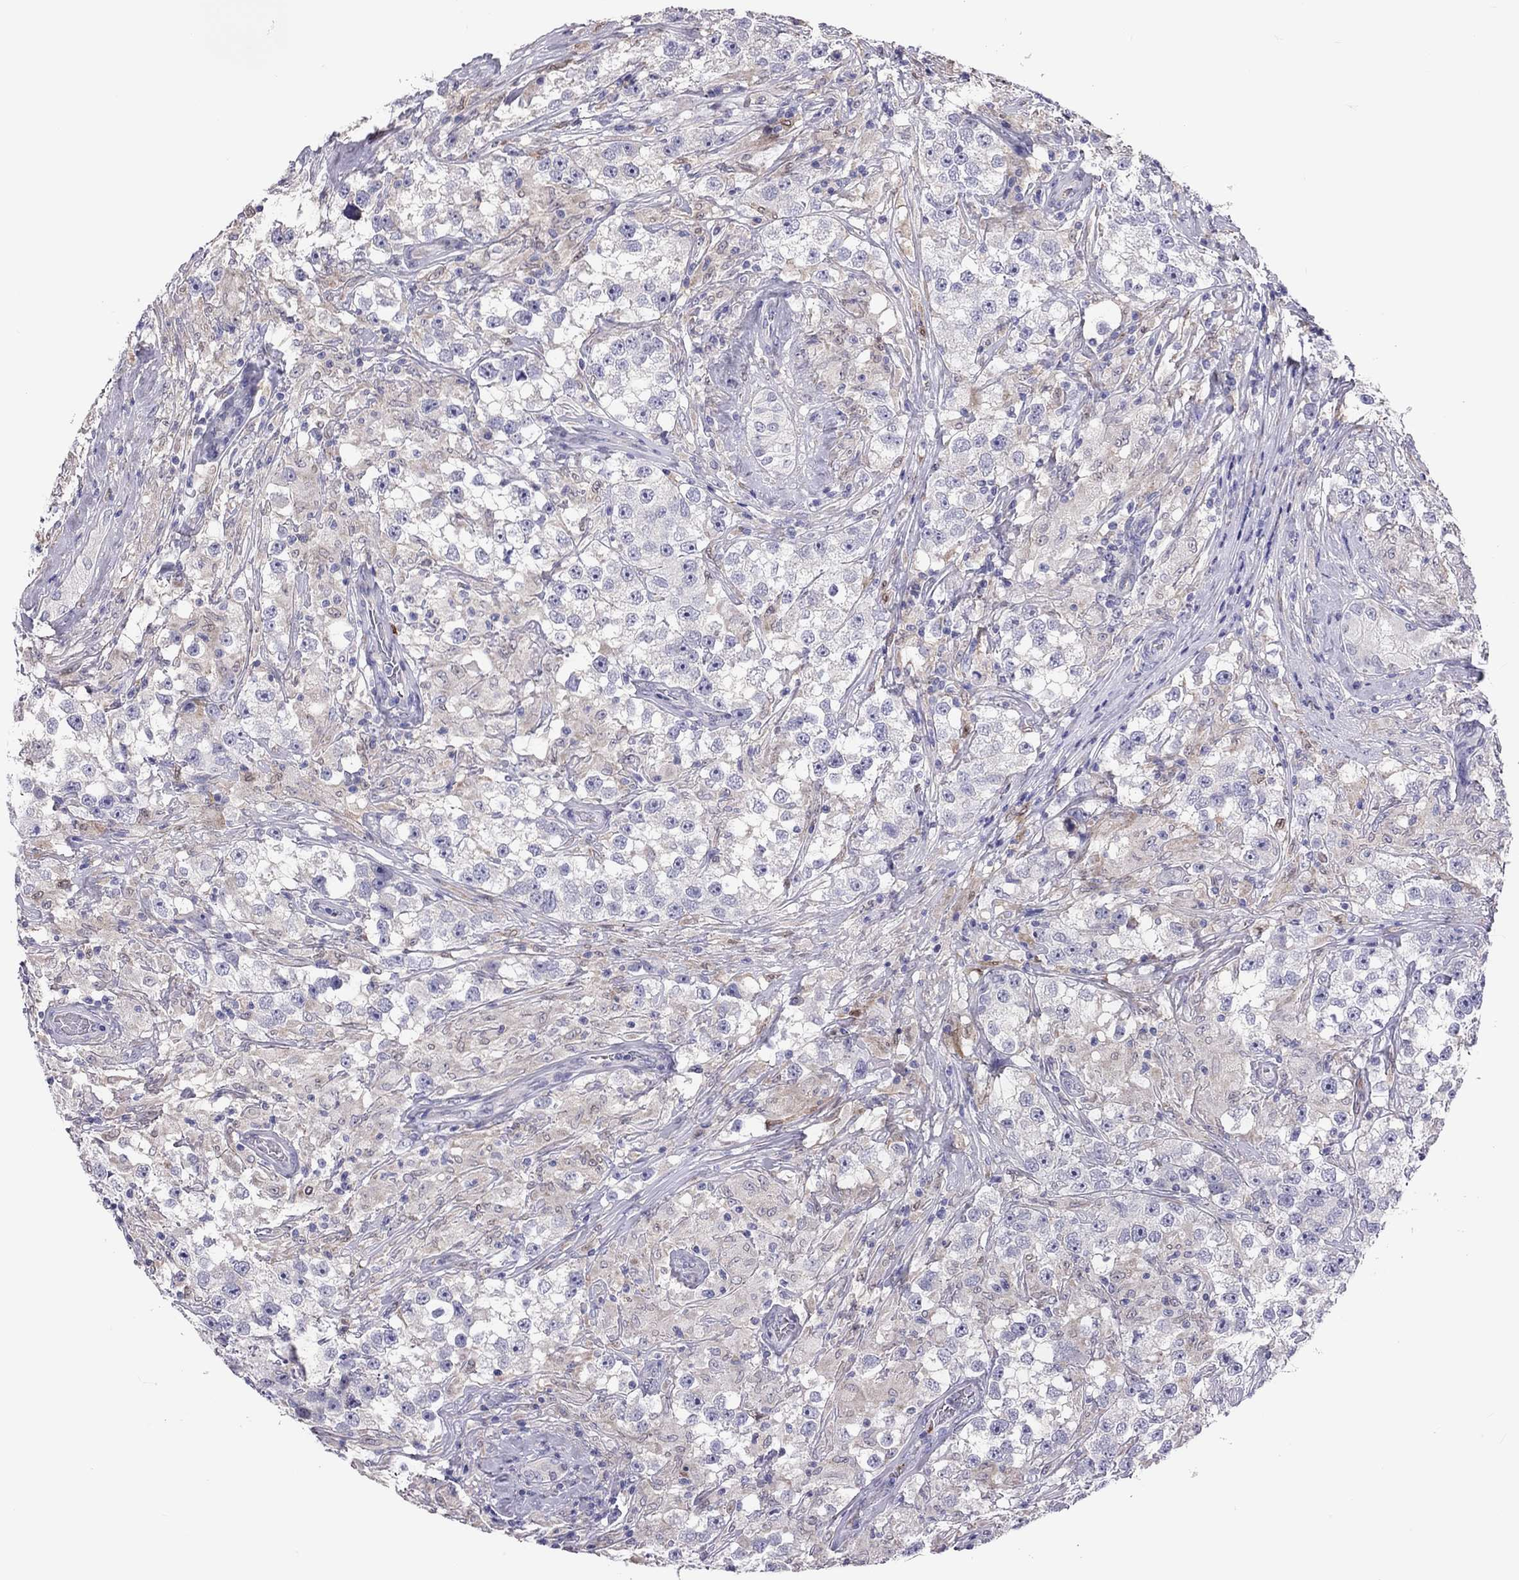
{"staining": {"intensity": "negative", "quantity": "none", "location": "none"}, "tissue": "testis cancer", "cell_type": "Tumor cells", "image_type": "cancer", "snomed": [{"axis": "morphology", "description": "Seminoma, NOS"}, {"axis": "topography", "description": "Testis"}], "caption": "Immunohistochemistry of testis seminoma exhibits no positivity in tumor cells.", "gene": "ADORA2A", "patient": {"sex": "male", "age": 46}}